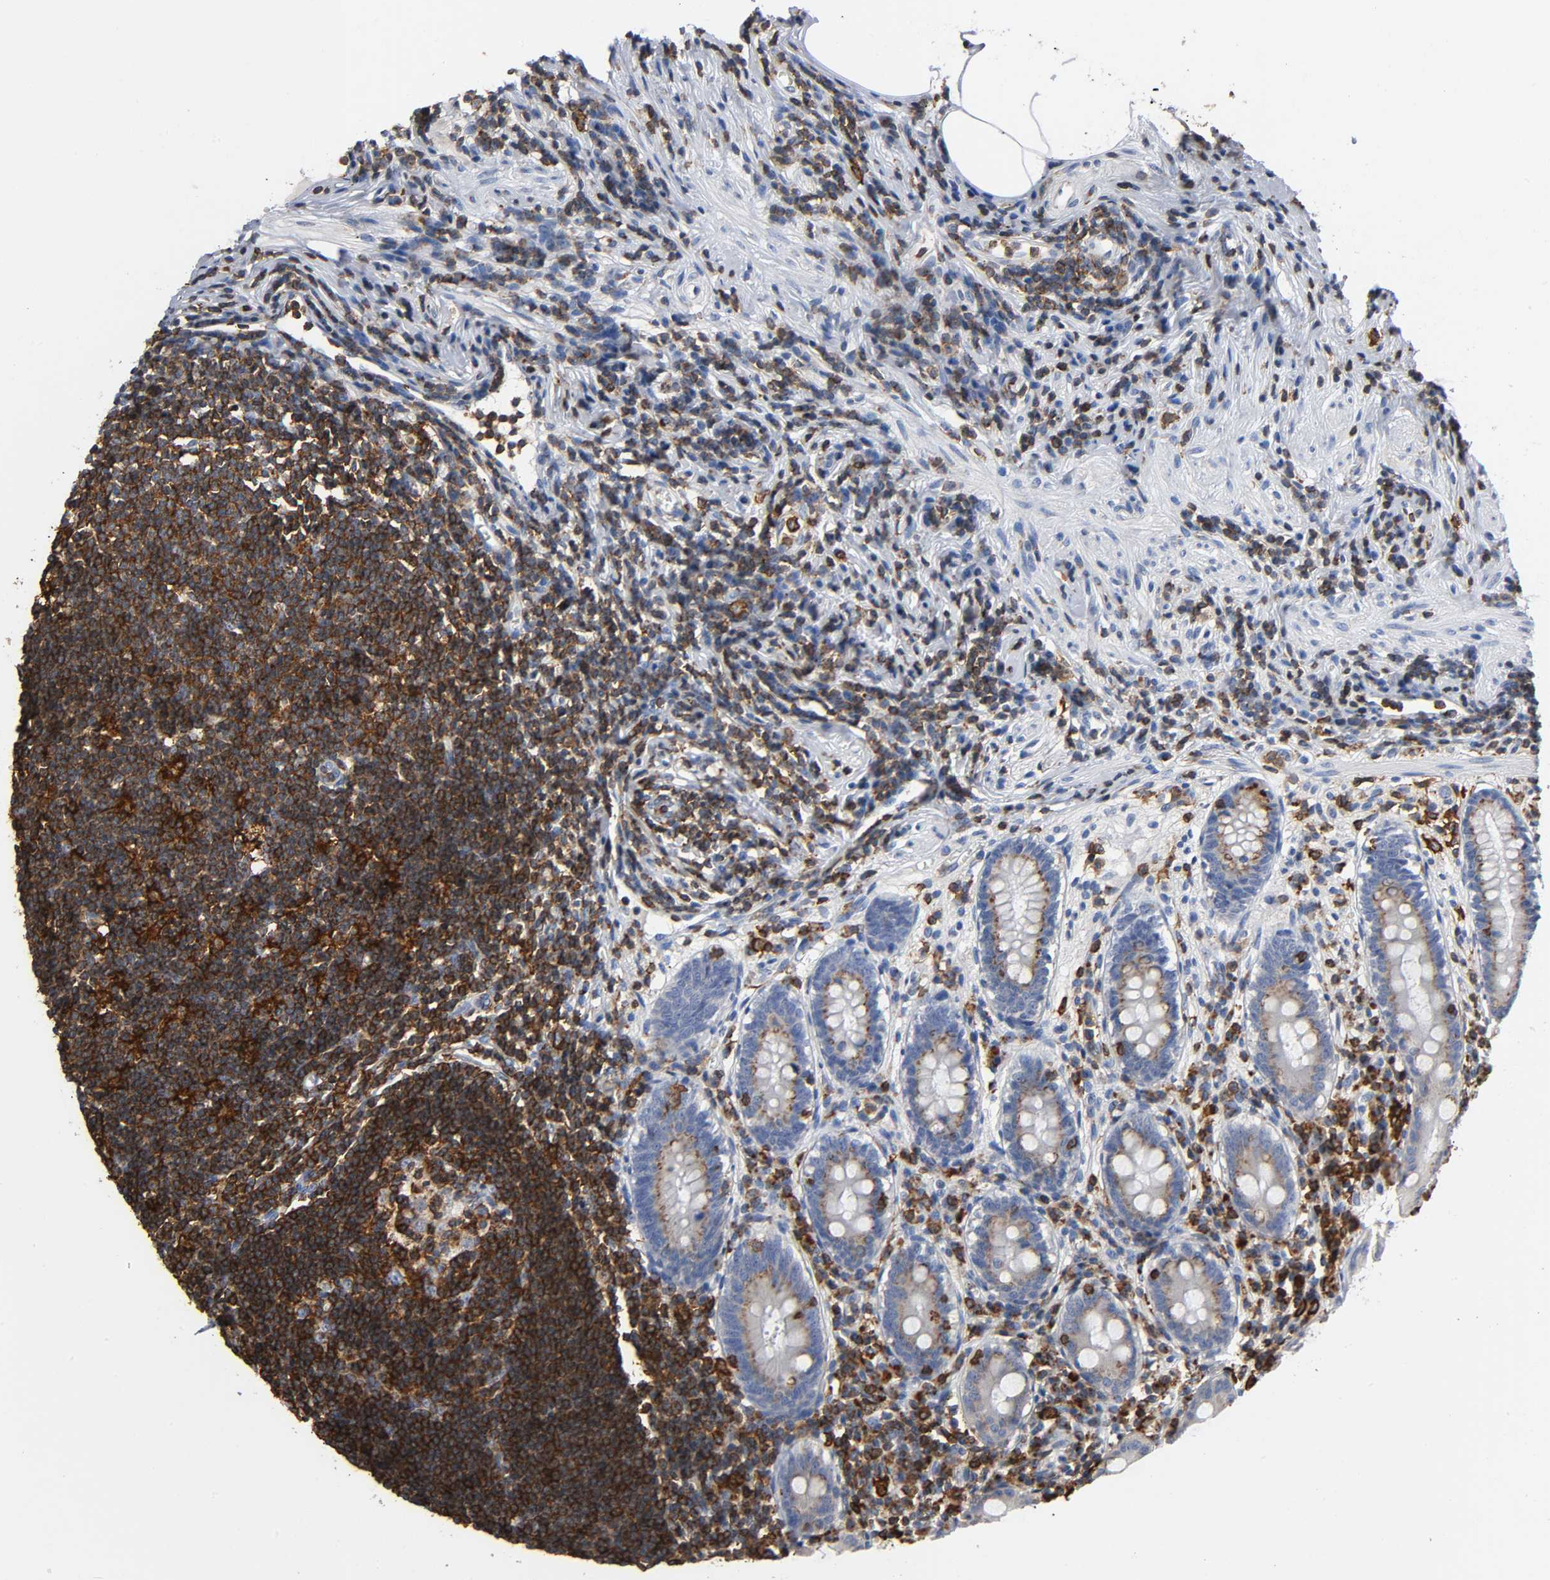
{"staining": {"intensity": "moderate", "quantity": "25%-75%", "location": "cytoplasmic/membranous"}, "tissue": "appendix", "cell_type": "Glandular cells", "image_type": "normal", "snomed": [{"axis": "morphology", "description": "Normal tissue, NOS"}, {"axis": "topography", "description": "Appendix"}], "caption": "Normal appendix demonstrates moderate cytoplasmic/membranous staining in approximately 25%-75% of glandular cells, visualized by immunohistochemistry. (DAB IHC, brown staining for protein, blue staining for nuclei).", "gene": "CAPN10", "patient": {"sex": "female", "age": 50}}